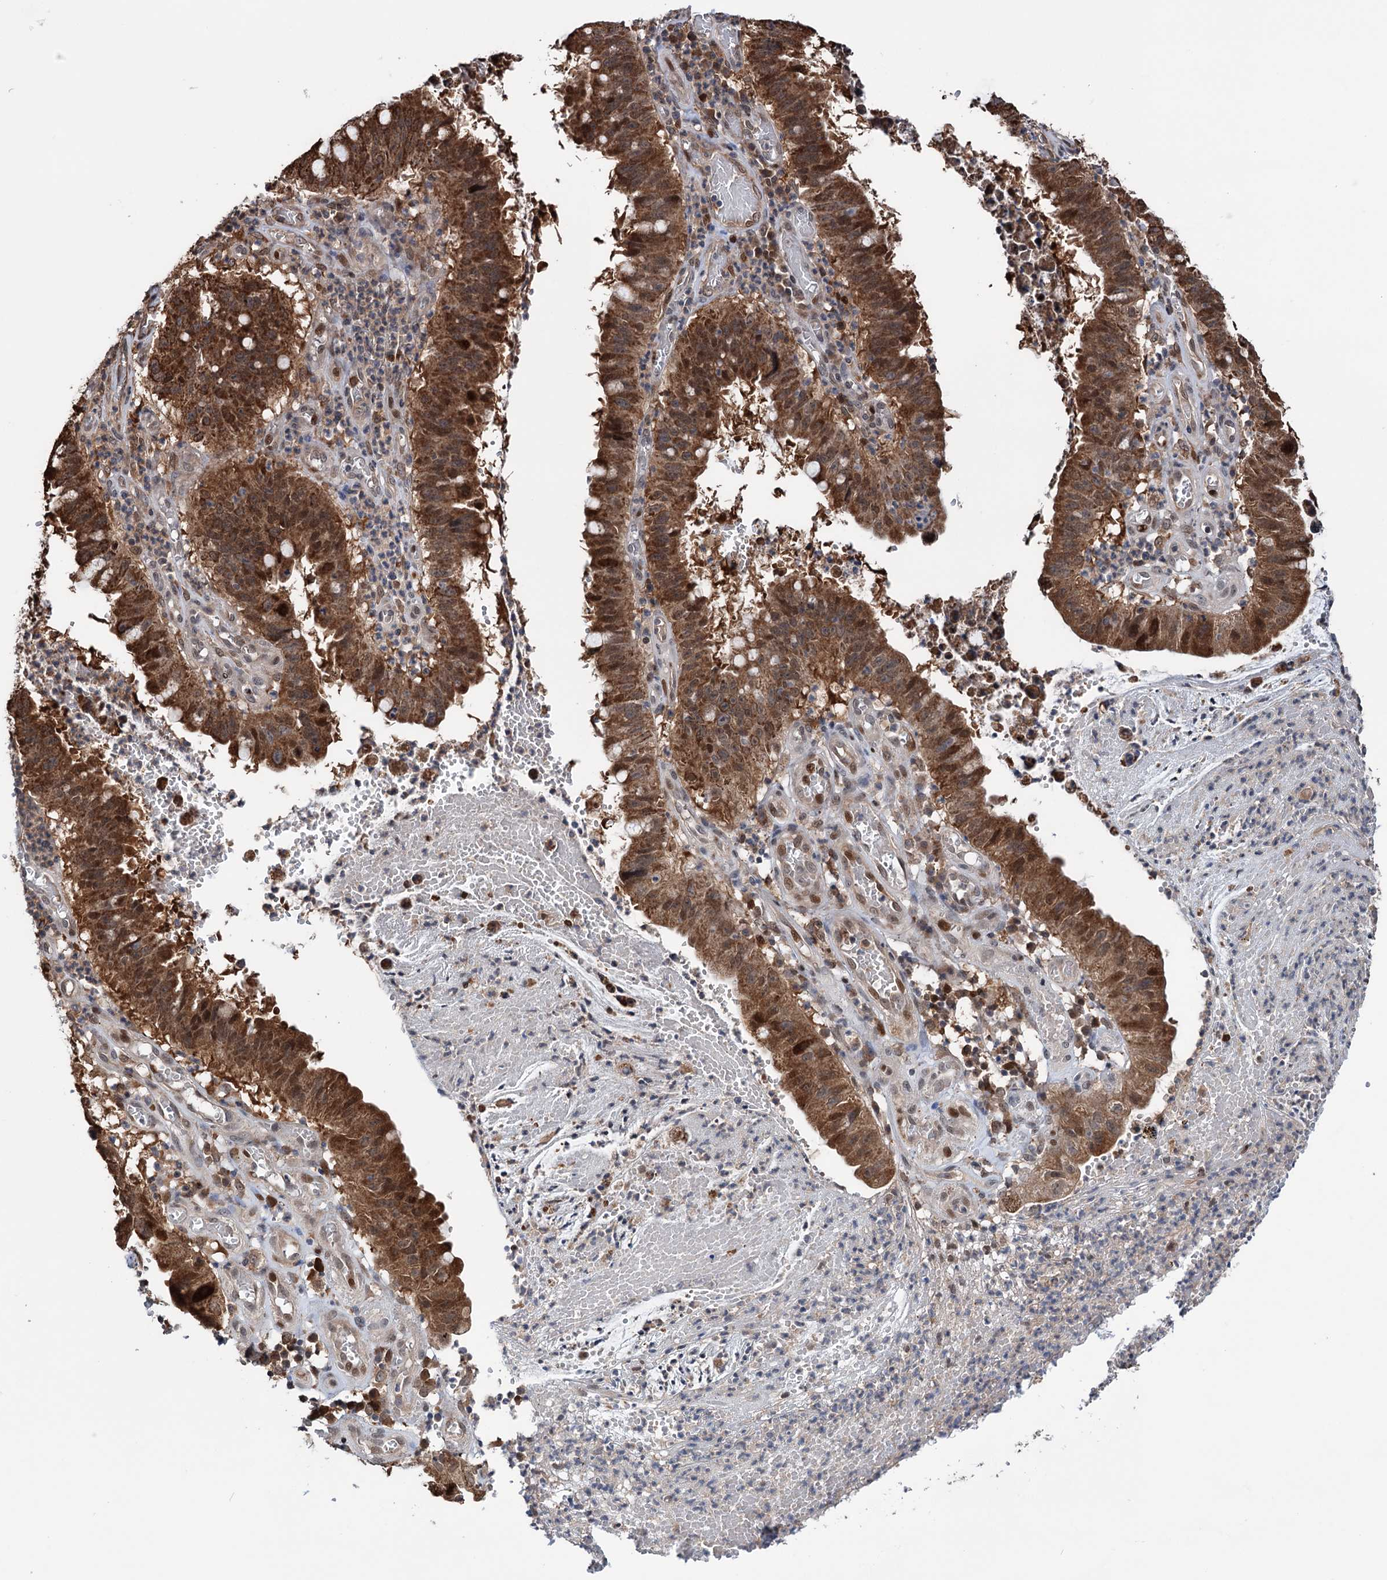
{"staining": {"intensity": "strong", "quantity": ">75%", "location": "cytoplasmic/membranous,nuclear"}, "tissue": "stomach cancer", "cell_type": "Tumor cells", "image_type": "cancer", "snomed": [{"axis": "morphology", "description": "Adenocarcinoma, NOS"}, {"axis": "topography", "description": "Stomach"}], "caption": "Protein expression analysis of human stomach adenocarcinoma reveals strong cytoplasmic/membranous and nuclear positivity in approximately >75% of tumor cells.", "gene": "NCAPD2", "patient": {"sex": "male", "age": 59}}